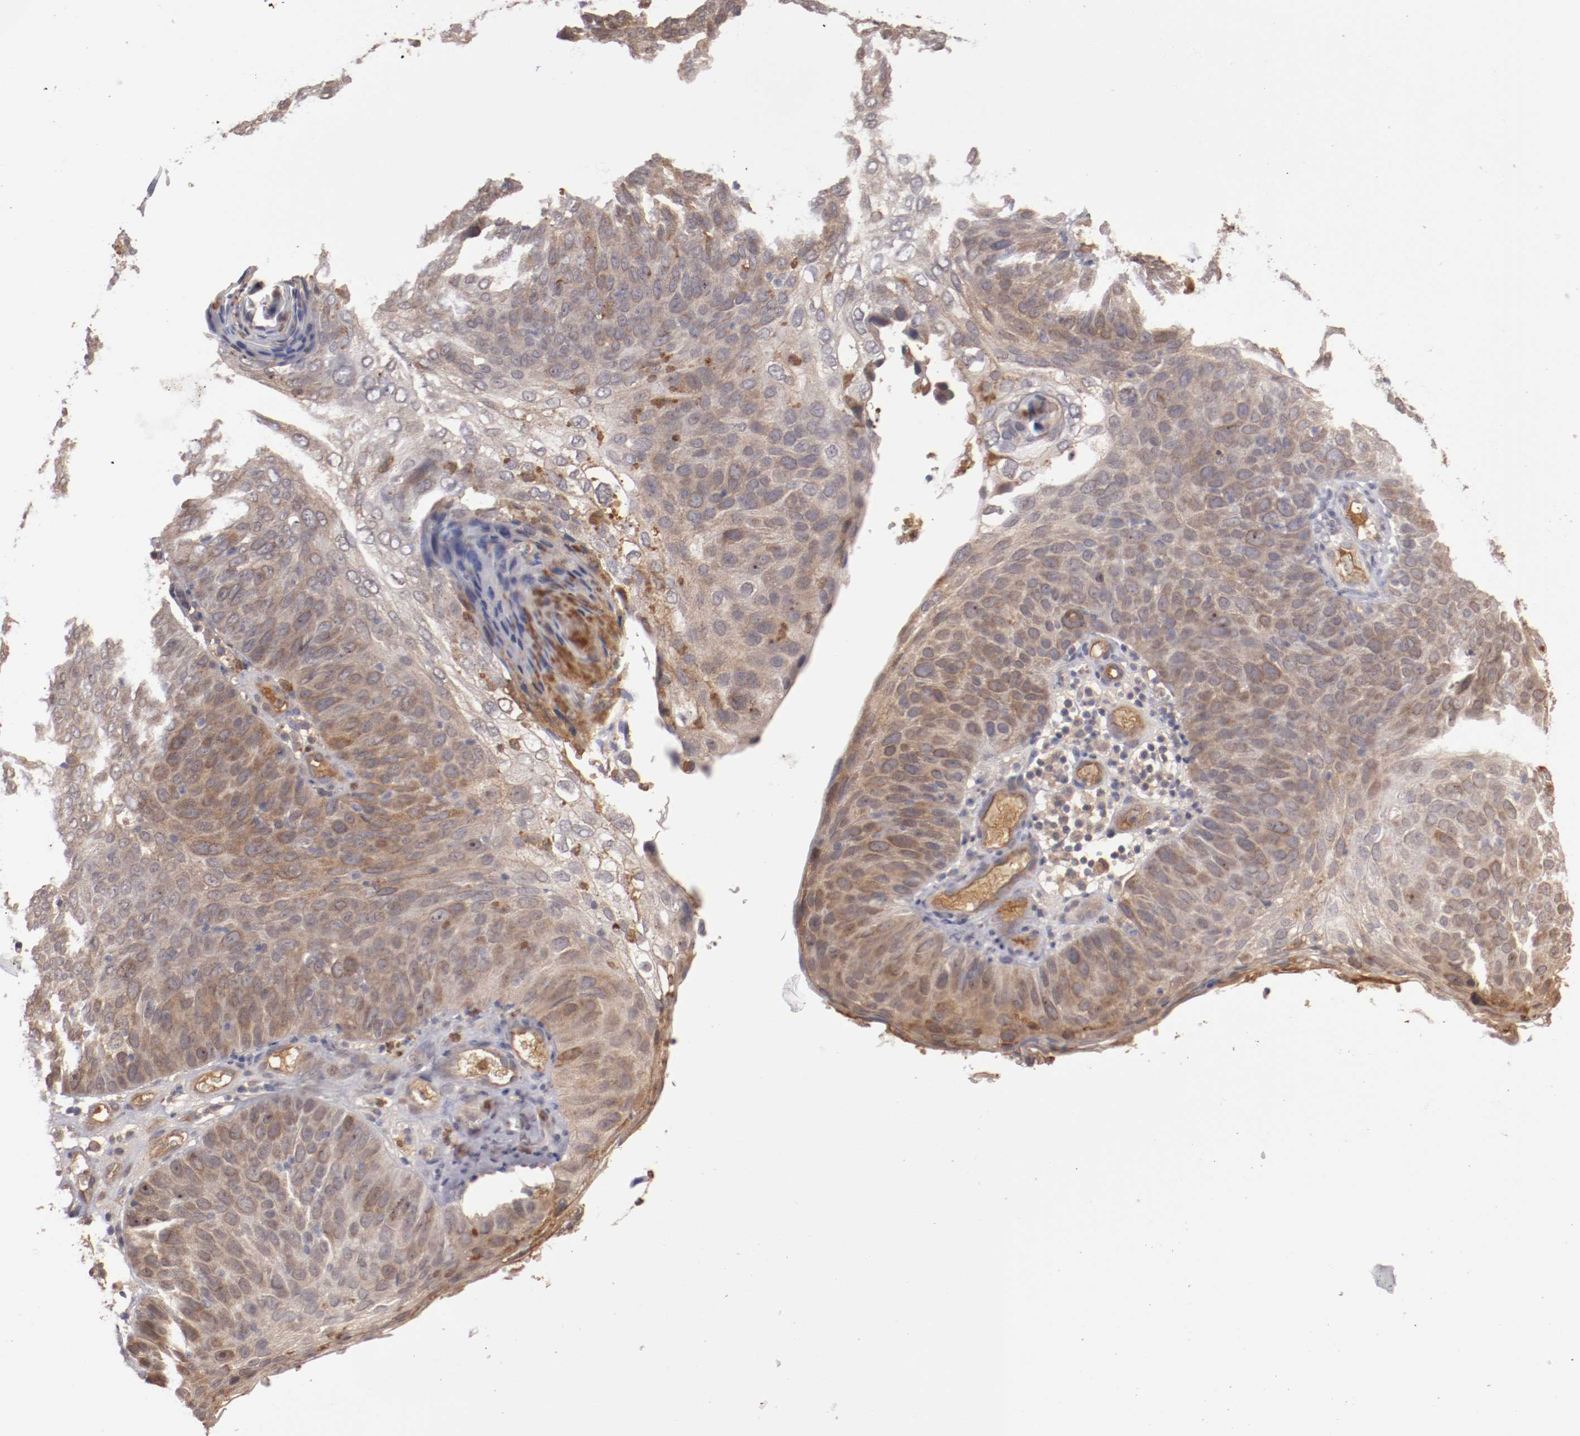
{"staining": {"intensity": "weak", "quantity": ">75%", "location": "cytoplasmic/membranous"}, "tissue": "skin cancer", "cell_type": "Tumor cells", "image_type": "cancer", "snomed": [{"axis": "morphology", "description": "Squamous cell carcinoma, NOS"}, {"axis": "topography", "description": "Skin"}], "caption": "Protein expression analysis of skin cancer demonstrates weak cytoplasmic/membranous staining in about >75% of tumor cells.", "gene": "SERPINA7", "patient": {"sex": "male", "age": 87}}